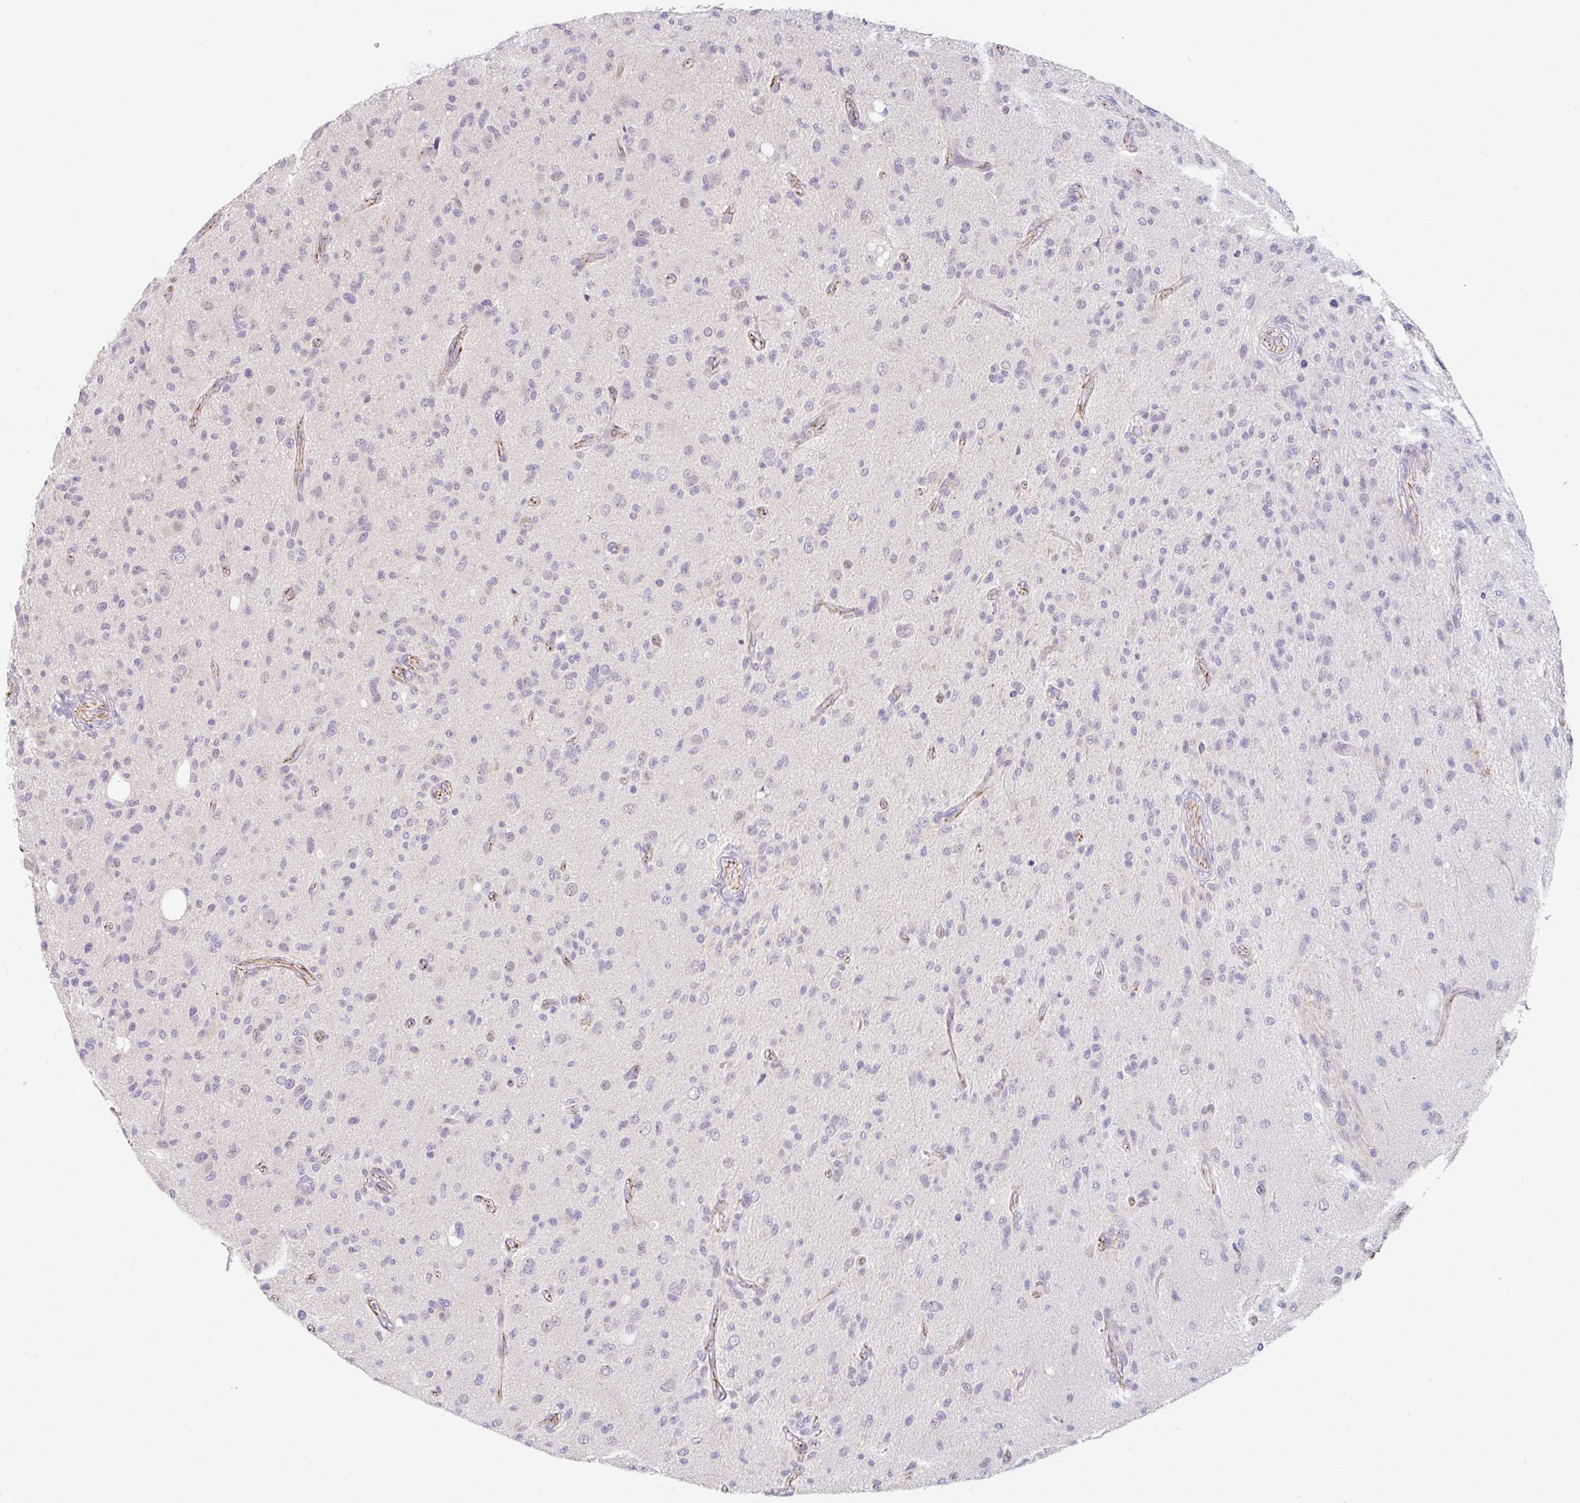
{"staining": {"intensity": "negative", "quantity": "none", "location": "none"}, "tissue": "glioma", "cell_type": "Tumor cells", "image_type": "cancer", "snomed": [{"axis": "morphology", "description": "Glioma, malignant, High grade"}, {"axis": "topography", "description": "Brain"}], "caption": "Immunohistochemical staining of malignant glioma (high-grade) reveals no significant expression in tumor cells.", "gene": "CGNL1", "patient": {"sex": "female", "age": 67}}